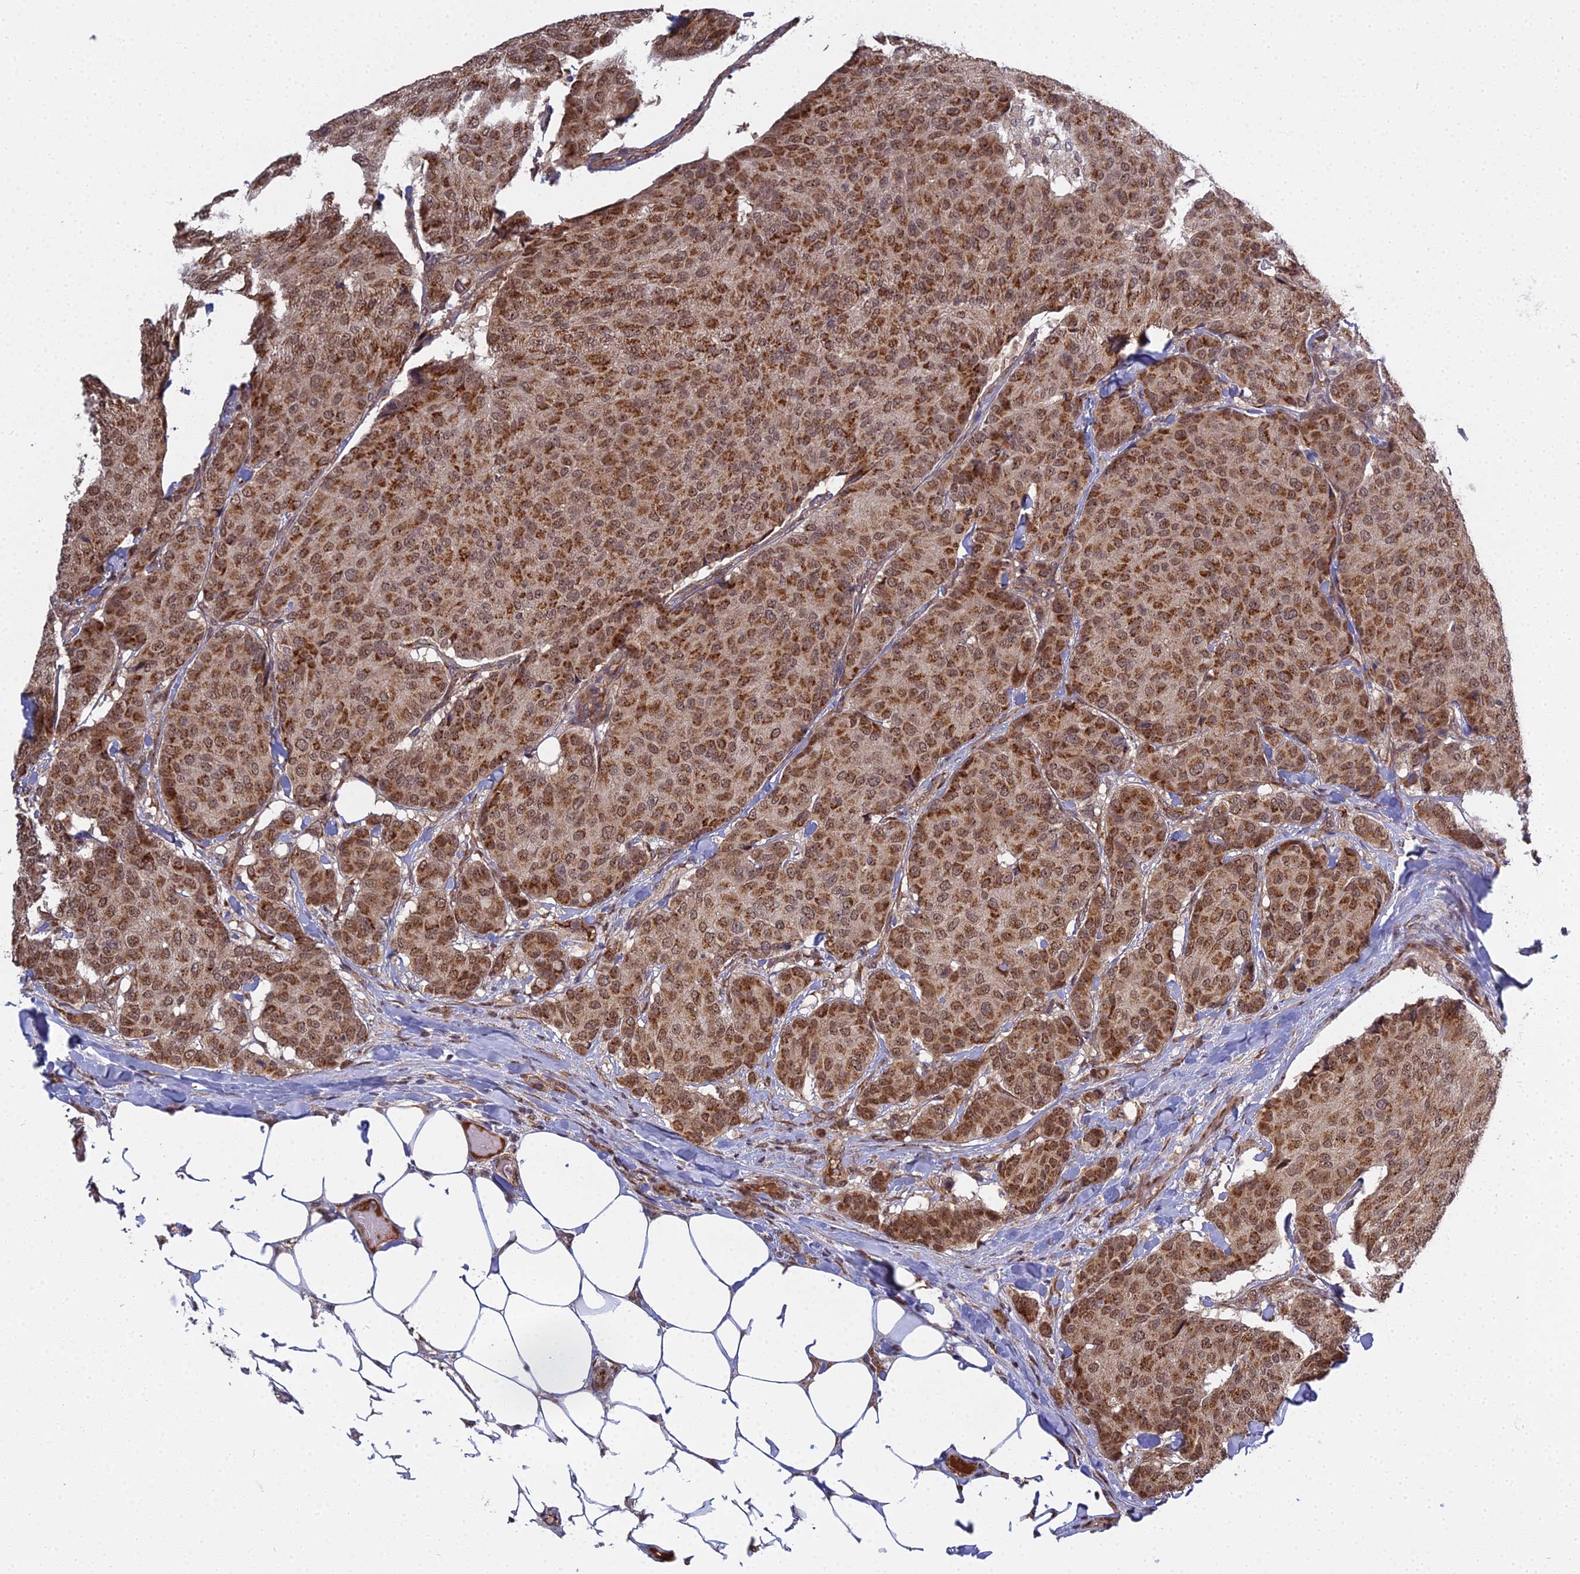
{"staining": {"intensity": "moderate", "quantity": ">75%", "location": "cytoplasmic/membranous,nuclear"}, "tissue": "breast cancer", "cell_type": "Tumor cells", "image_type": "cancer", "snomed": [{"axis": "morphology", "description": "Duct carcinoma"}, {"axis": "topography", "description": "Breast"}], "caption": "This image demonstrates immunohistochemistry (IHC) staining of breast cancer (invasive ductal carcinoma), with medium moderate cytoplasmic/membranous and nuclear positivity in approximately >75% of tumor cells.", "gene": "MEOX1", "patient": {"sex": "female", "age": 75}}